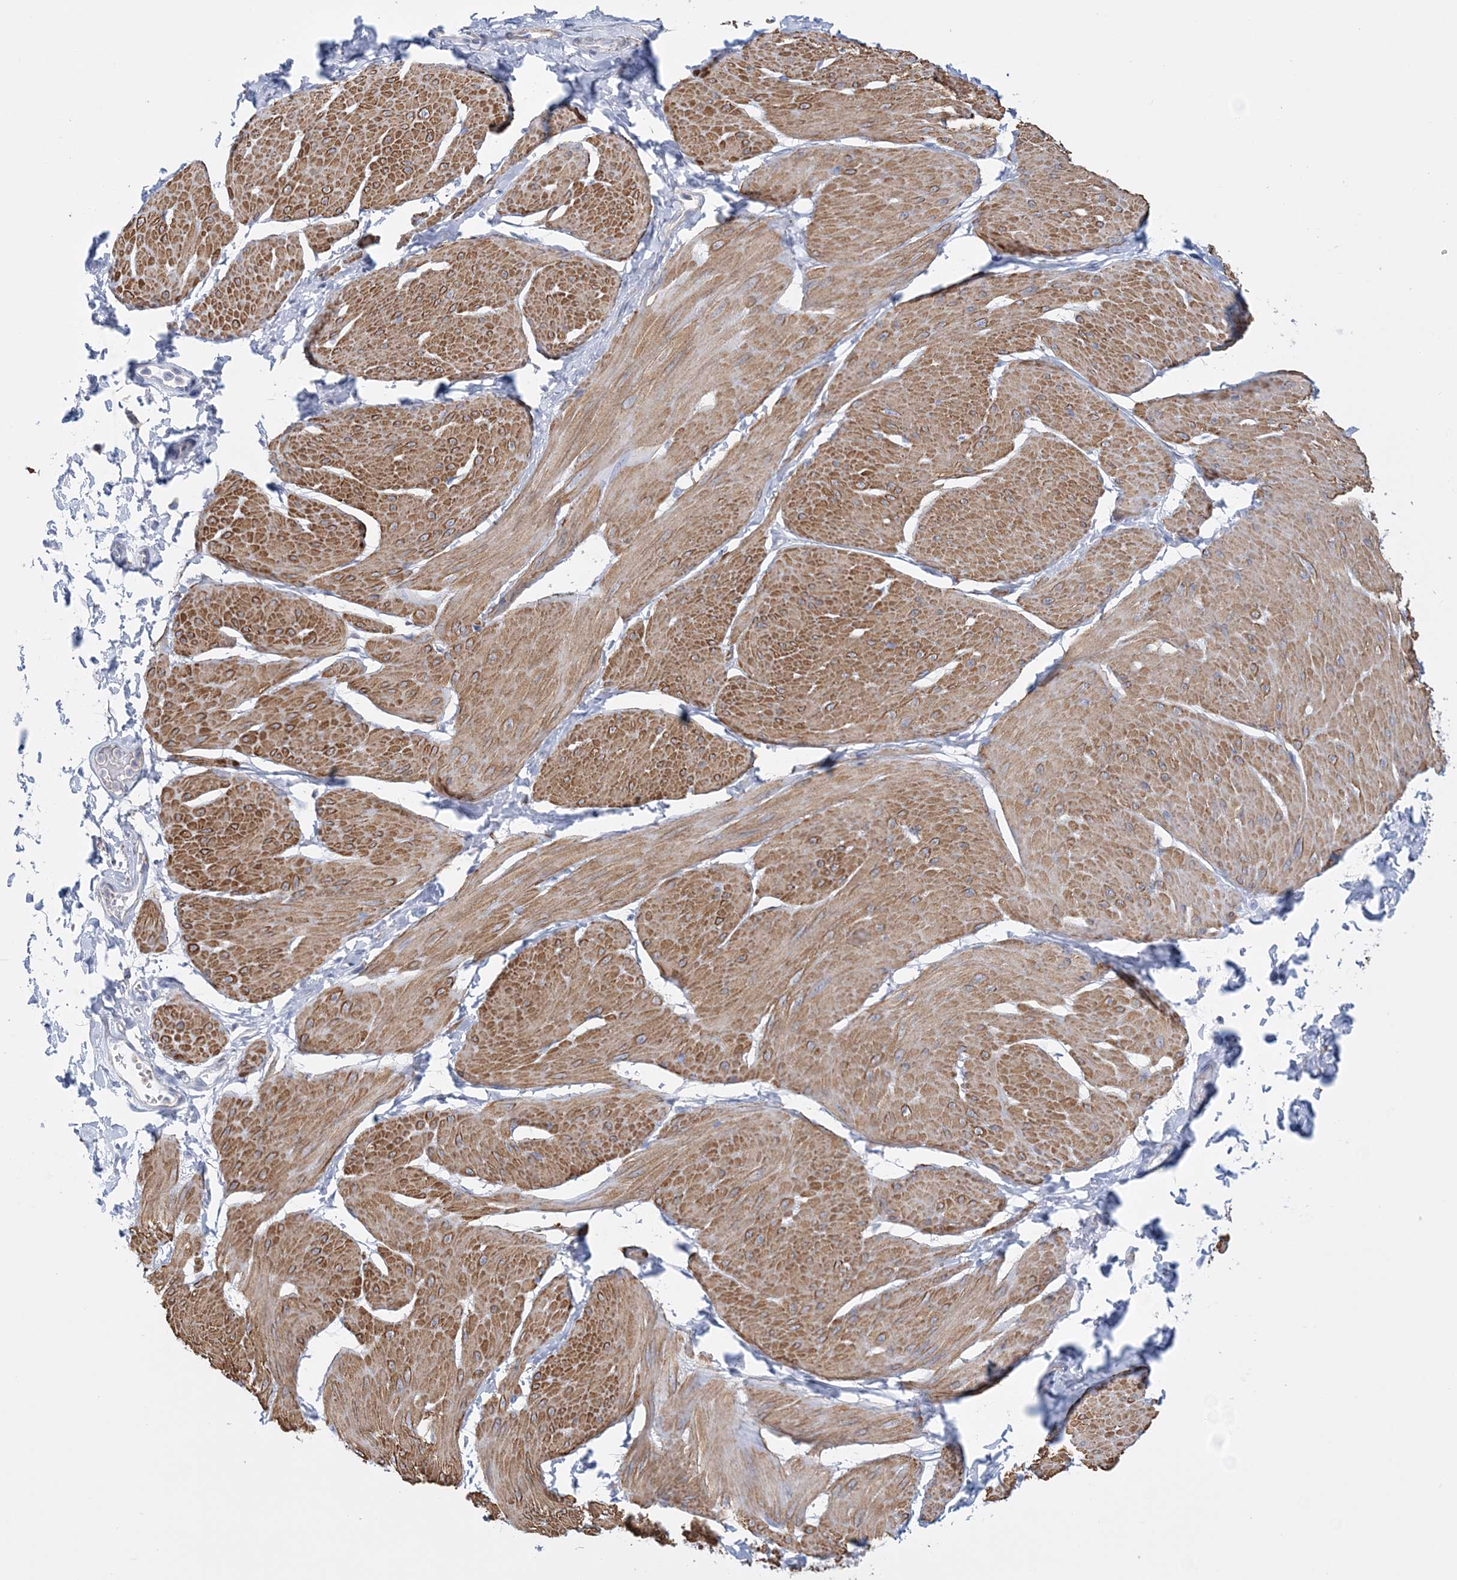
{"staining": {"intensity": "moderate", "quantity": "25%-75%", "location": "cytoplasmic/membranous"}, "tissue": "smooth muscle", "cell_type": "Smooth muscle cells", "image_type": "normal", "snomed": [{"axis": "morphology", "description": "Urothelial carcinoma, High grade"}, {"axis": "topography", "description": "Urinary bladder"}], "caption": "Smooth muscle cells show medium levels of moderate cytoplasmic/membranous expression in about 25%-75% of cells in benign human smooth muscle.", "gene": "C11orf21", "patient": {"sex": "male", "age": 46}}